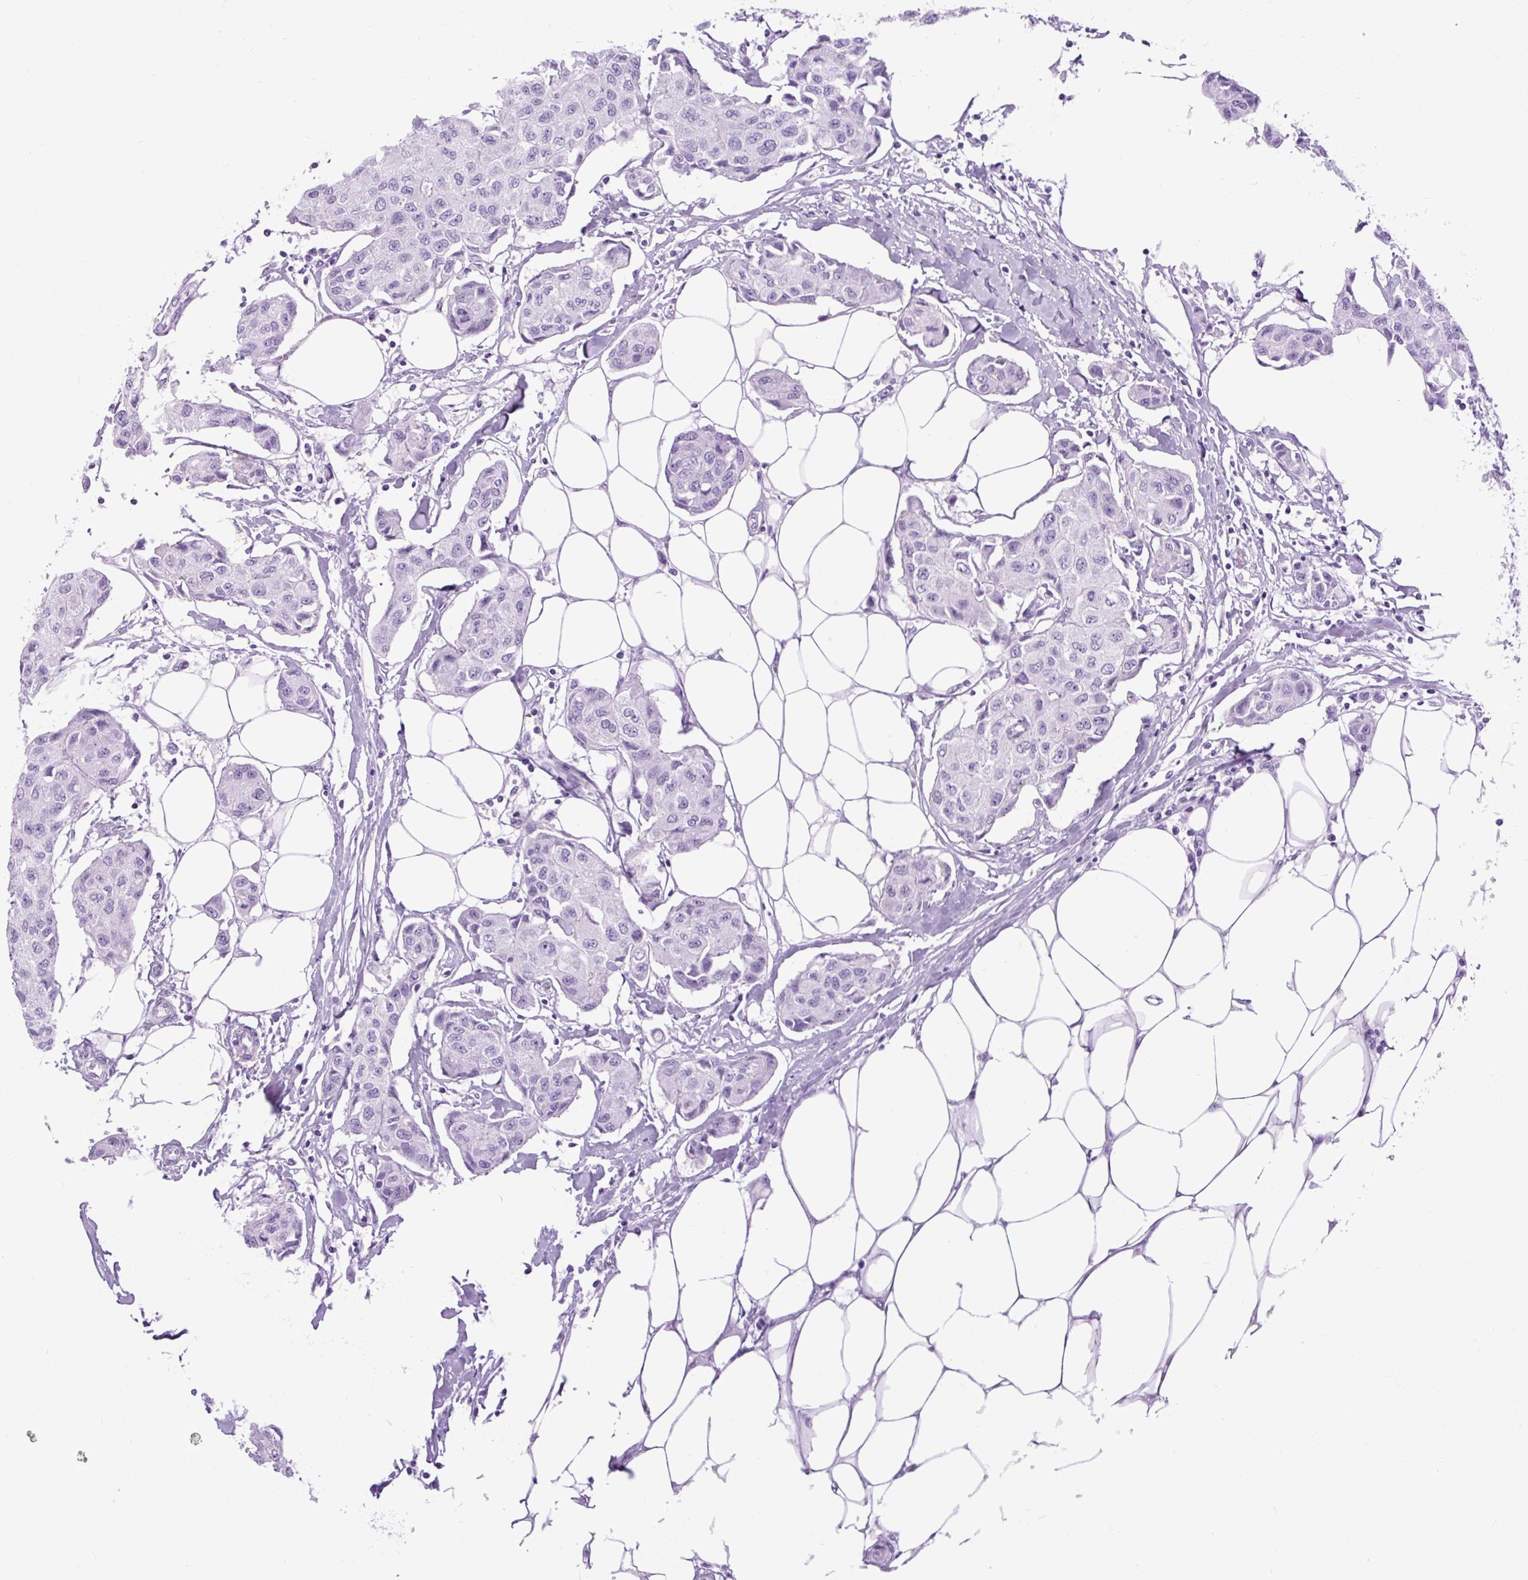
{"staining": {"intensity": "negative", "quantity": "none", "location": "none"}, "tissue": "breast cancer", "cell_type": "Tumor cells", "image_type": "cancer", "snomed": [{"axis": "morphology", "description": "Duct carcinoma"}, {"axis": "topography", "description": "Breast"}, {"axis": "topography", "description": "Lymph node"}], "caption": "Immunohistochemical staining of human breast intraductal carcinoma displays no significant staining in tumor cells.", "gene": "DPP6", "patient": {"sex": "female", "age": 80}}